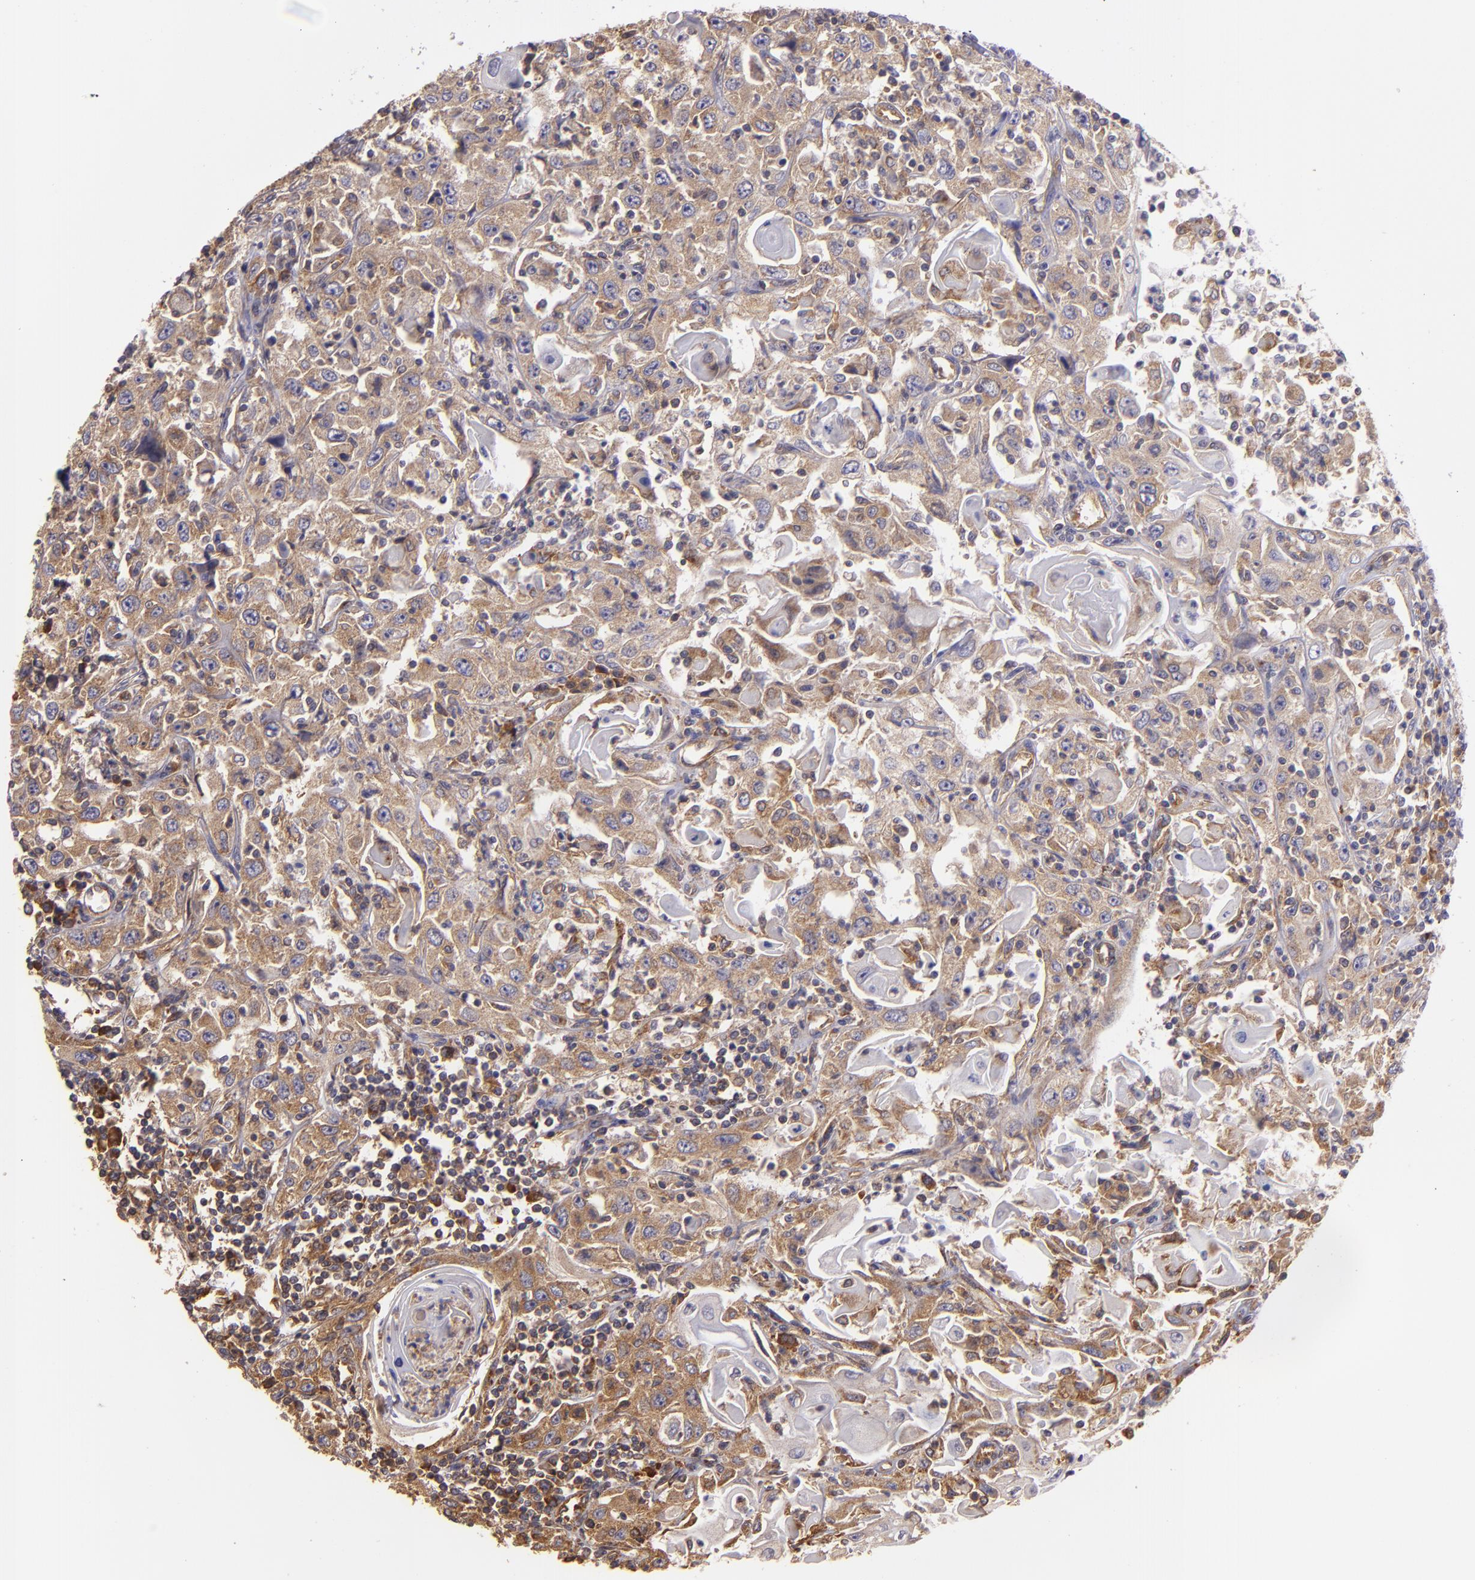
{"staining": {"intensity": "strong", "quantity": ">75%", "location": "cytoplasmic/membranous"}, "tissue": "head and neck cancer", "cell_type": "Tumor cells", "image_type": "cancer", "snomed": [{"axis": "morphology", "description": "Squamous cell carcinoma, NOS"}, {"axis": "topography", "description": "Oral tissue"}, {"axis": "topography", "description": "Head-Neck"}], "caption": "Immunohistochemistry (IHC) histopathology image of human squamous cell carcinoma (head and neck) stained for a protein (brown), which reveals high levels of strong cytoplasmic/membranous positivity in approximately >75% of tumor cells.", "gene": "ECE1", "patient": {"sex": "female", "age": 76}}